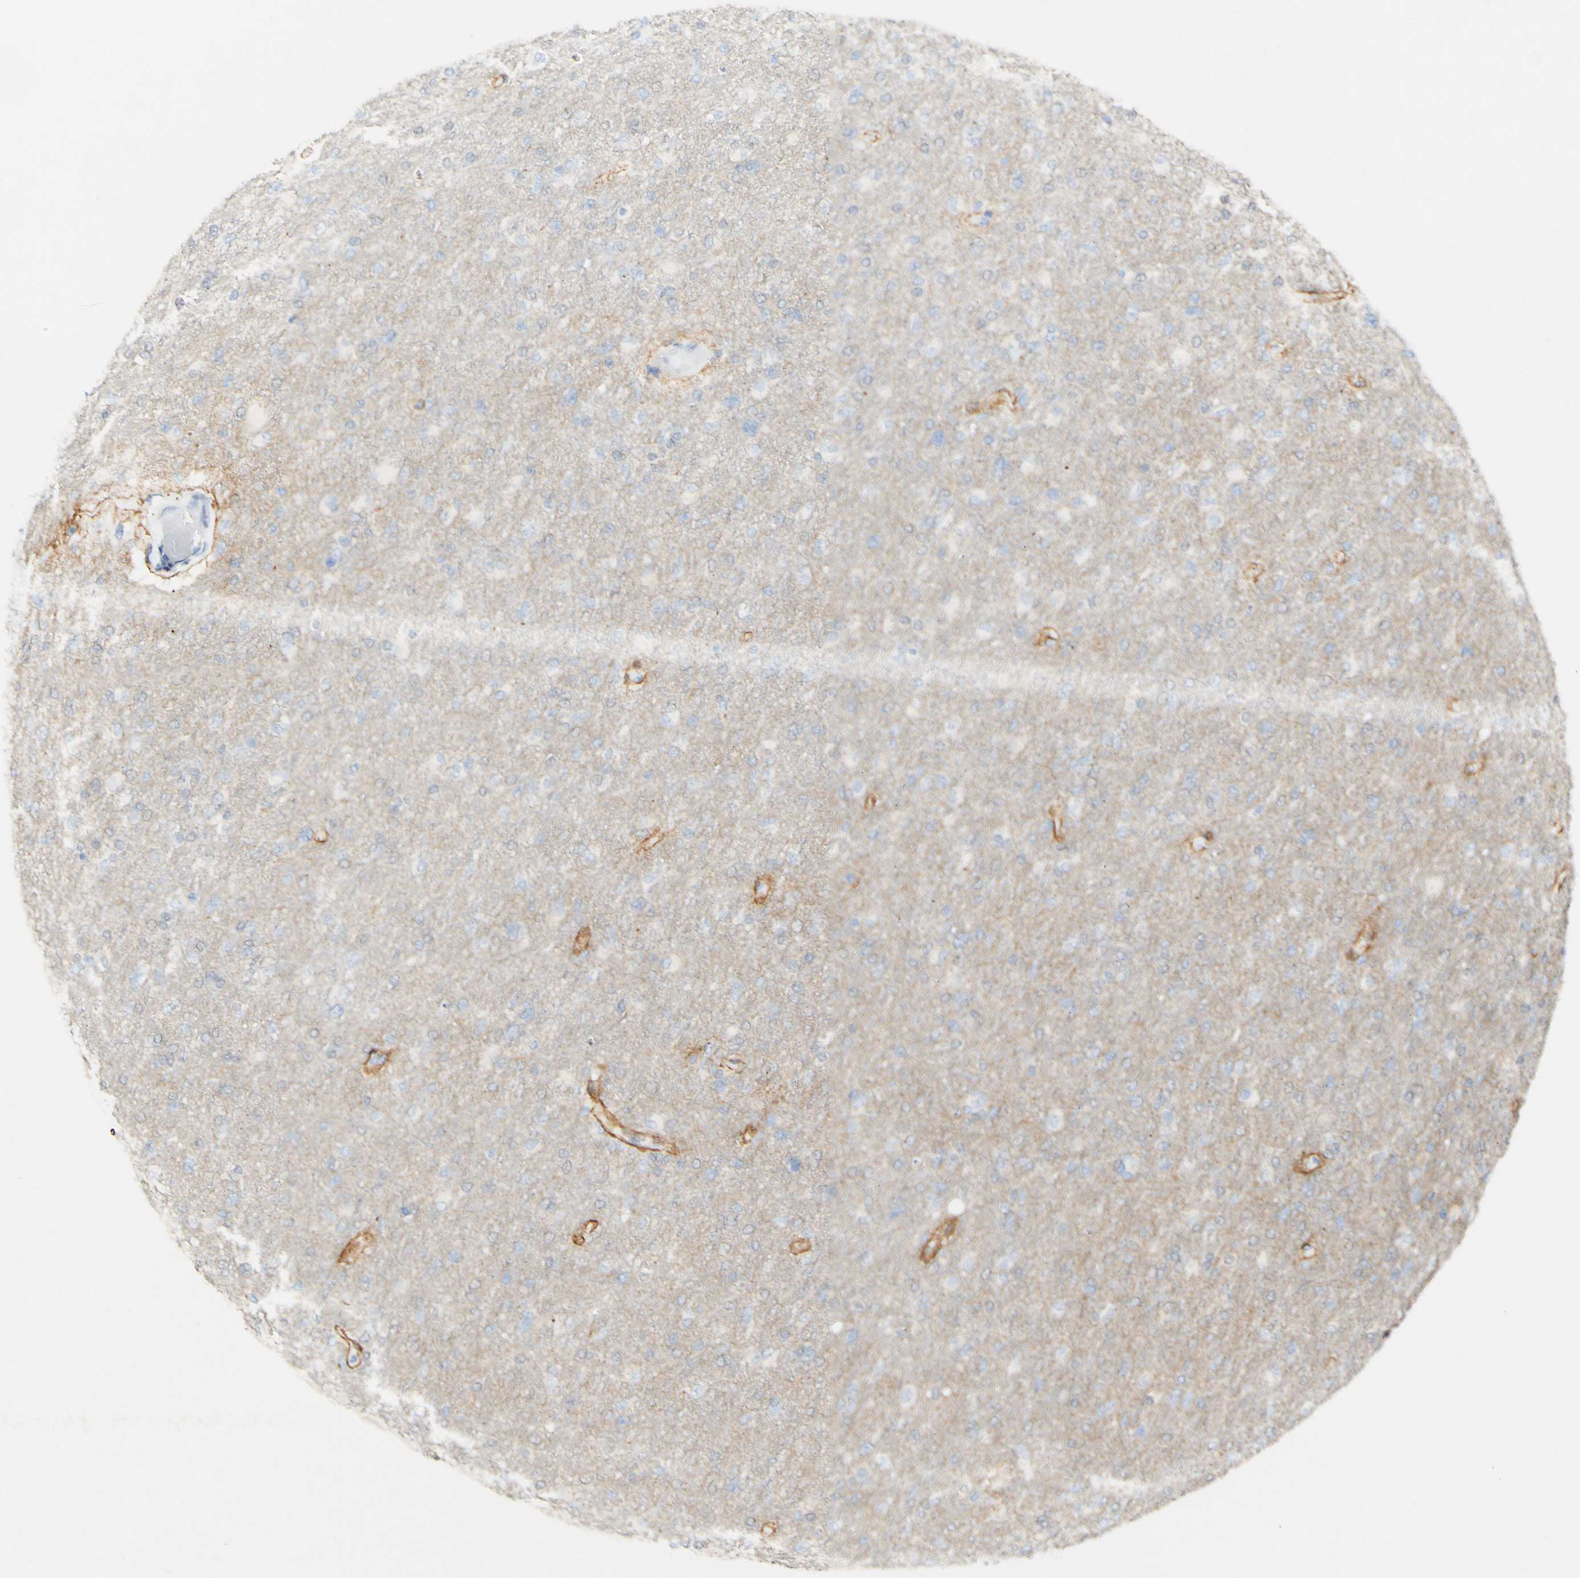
{"staining": {"intensity": "negative", "quantity": "none", "location": "none"}, "tissue": "glioma", "cell_type": "Tumor cells", "image_type": "cancer", "snomed": [{"axis": "morphology", "description": "Glioma, malignant, High grade"}, {"axis": "topography", "description": "Cerebral cortex"}], "caption": "The micrograph reveals no staining of tumor cells in malignant glioma (high-grade).", "gene": "FGF4", "patient": {"sex": "female", "age": 36}}